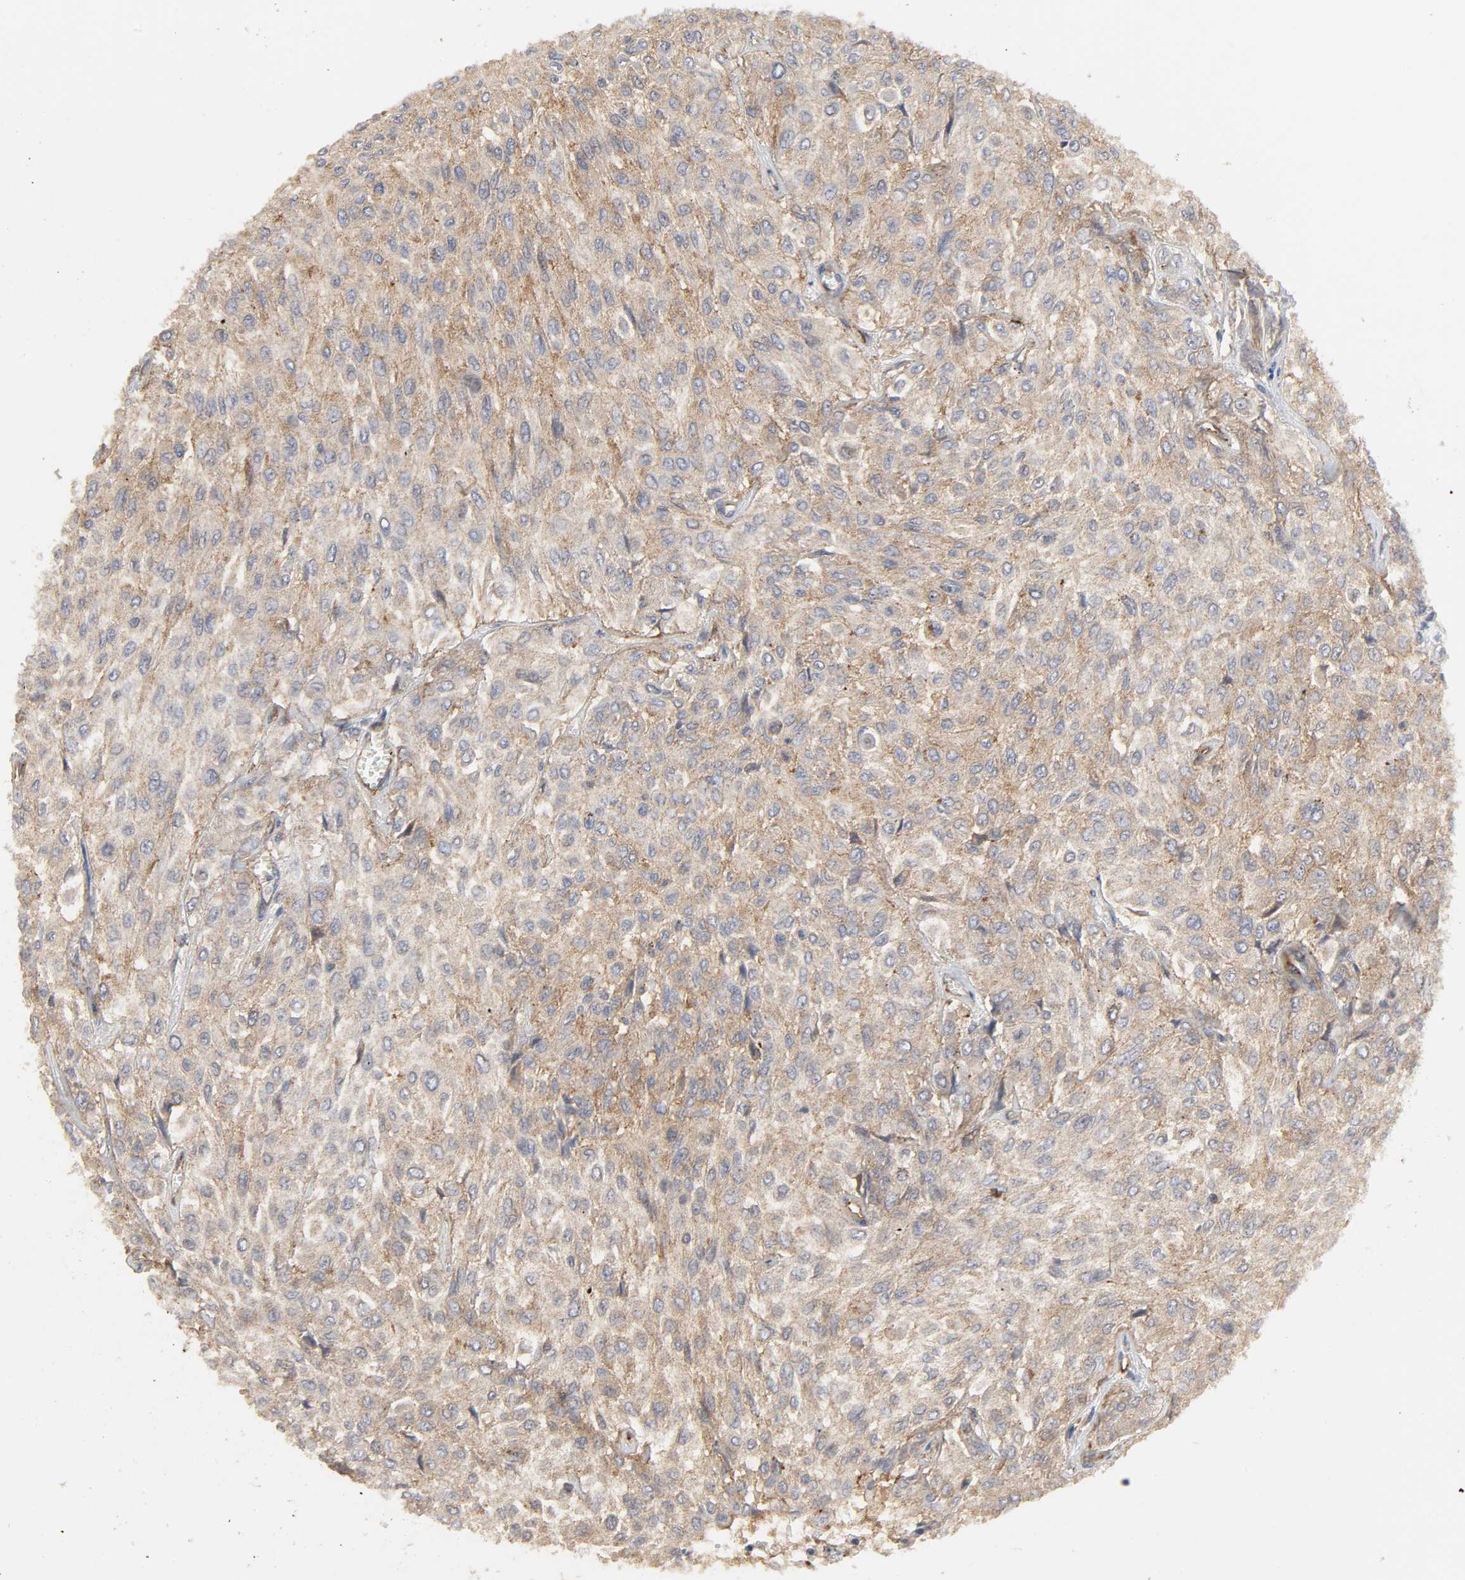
{"staining": {"intensity": "moderate", "quantity": ">75%", "location": "cytoplasmic/membranous"}, "tissue": "urothelial cancer", "cell_type": "Tumor cells", "image_type": "cancer", "snomed": [{"axis": "morphology", "description": "Urothelial carcinoma, High grade"}, {"axis": "topography", "description": "Urinary bladder"}], "caption": "A brown stain highlights moderate cytoplasmic/membranous positivity of a protein in human urothelial cancer tumor cells. (DAB = brown stain, brightfield microscopy at high magnification).", "gene": "SH3GLB1", "patient": {"sex": "male", "age": 57}}